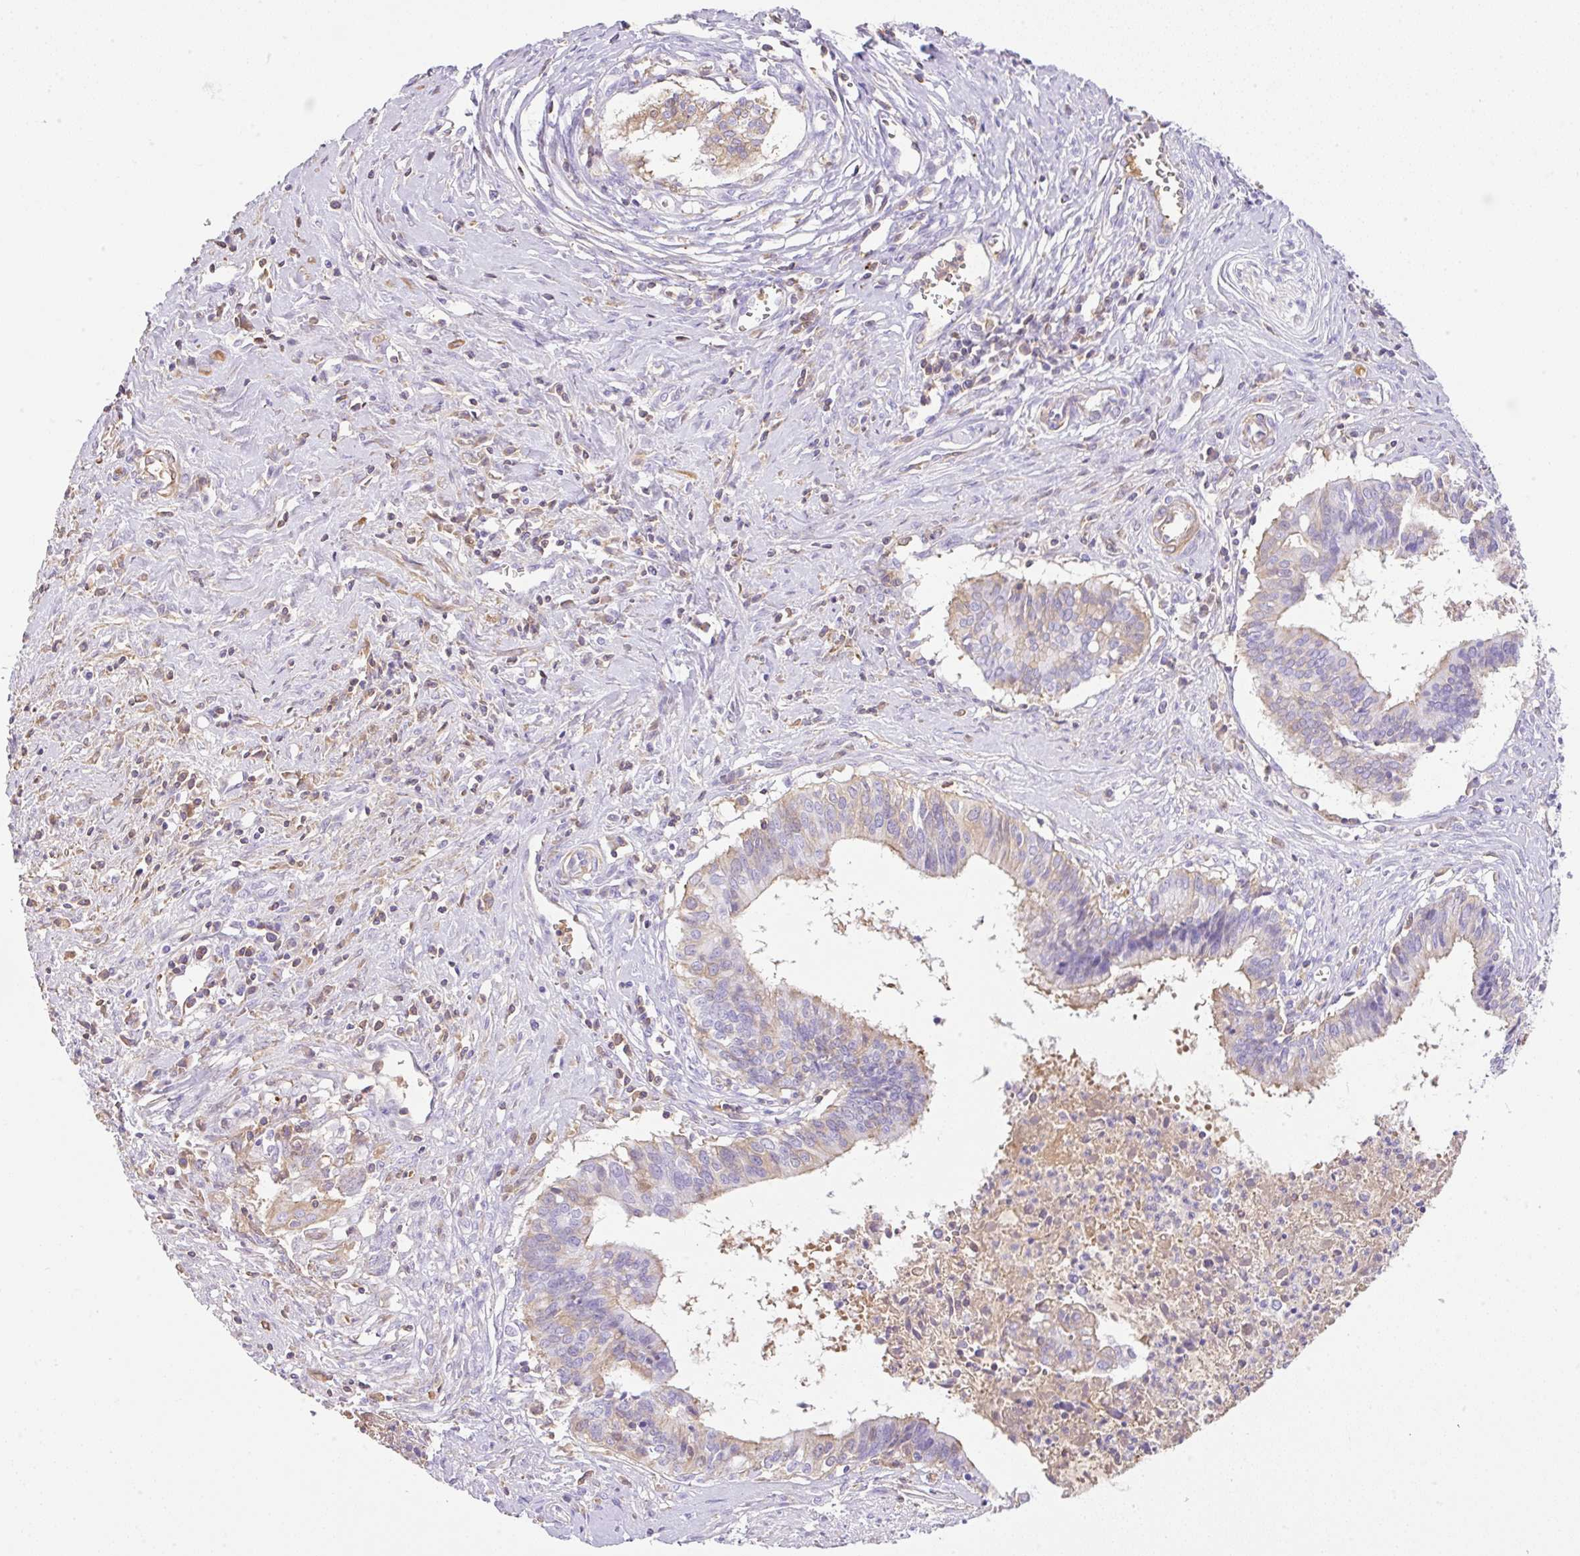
{"staining": {"intensity": "negative", "quantity": "none", "location": "none"}, "tissue": "cervical cancer", "cell_type": "Tumor cells", "image_type": "cancer", "snomed": [{"axis": "morphology", "description": "Adenocarcinoma, NOS"}, {"axis": "topography", "description": "Cervix"}], "caption": "Cervical cancer (adenocarcinoma) stained for a protein using immunohistochemistry (IHC) displays no expression tumor cells.", "gene": "TDRD15", "patient": {"sex": "female", "age": 44}}